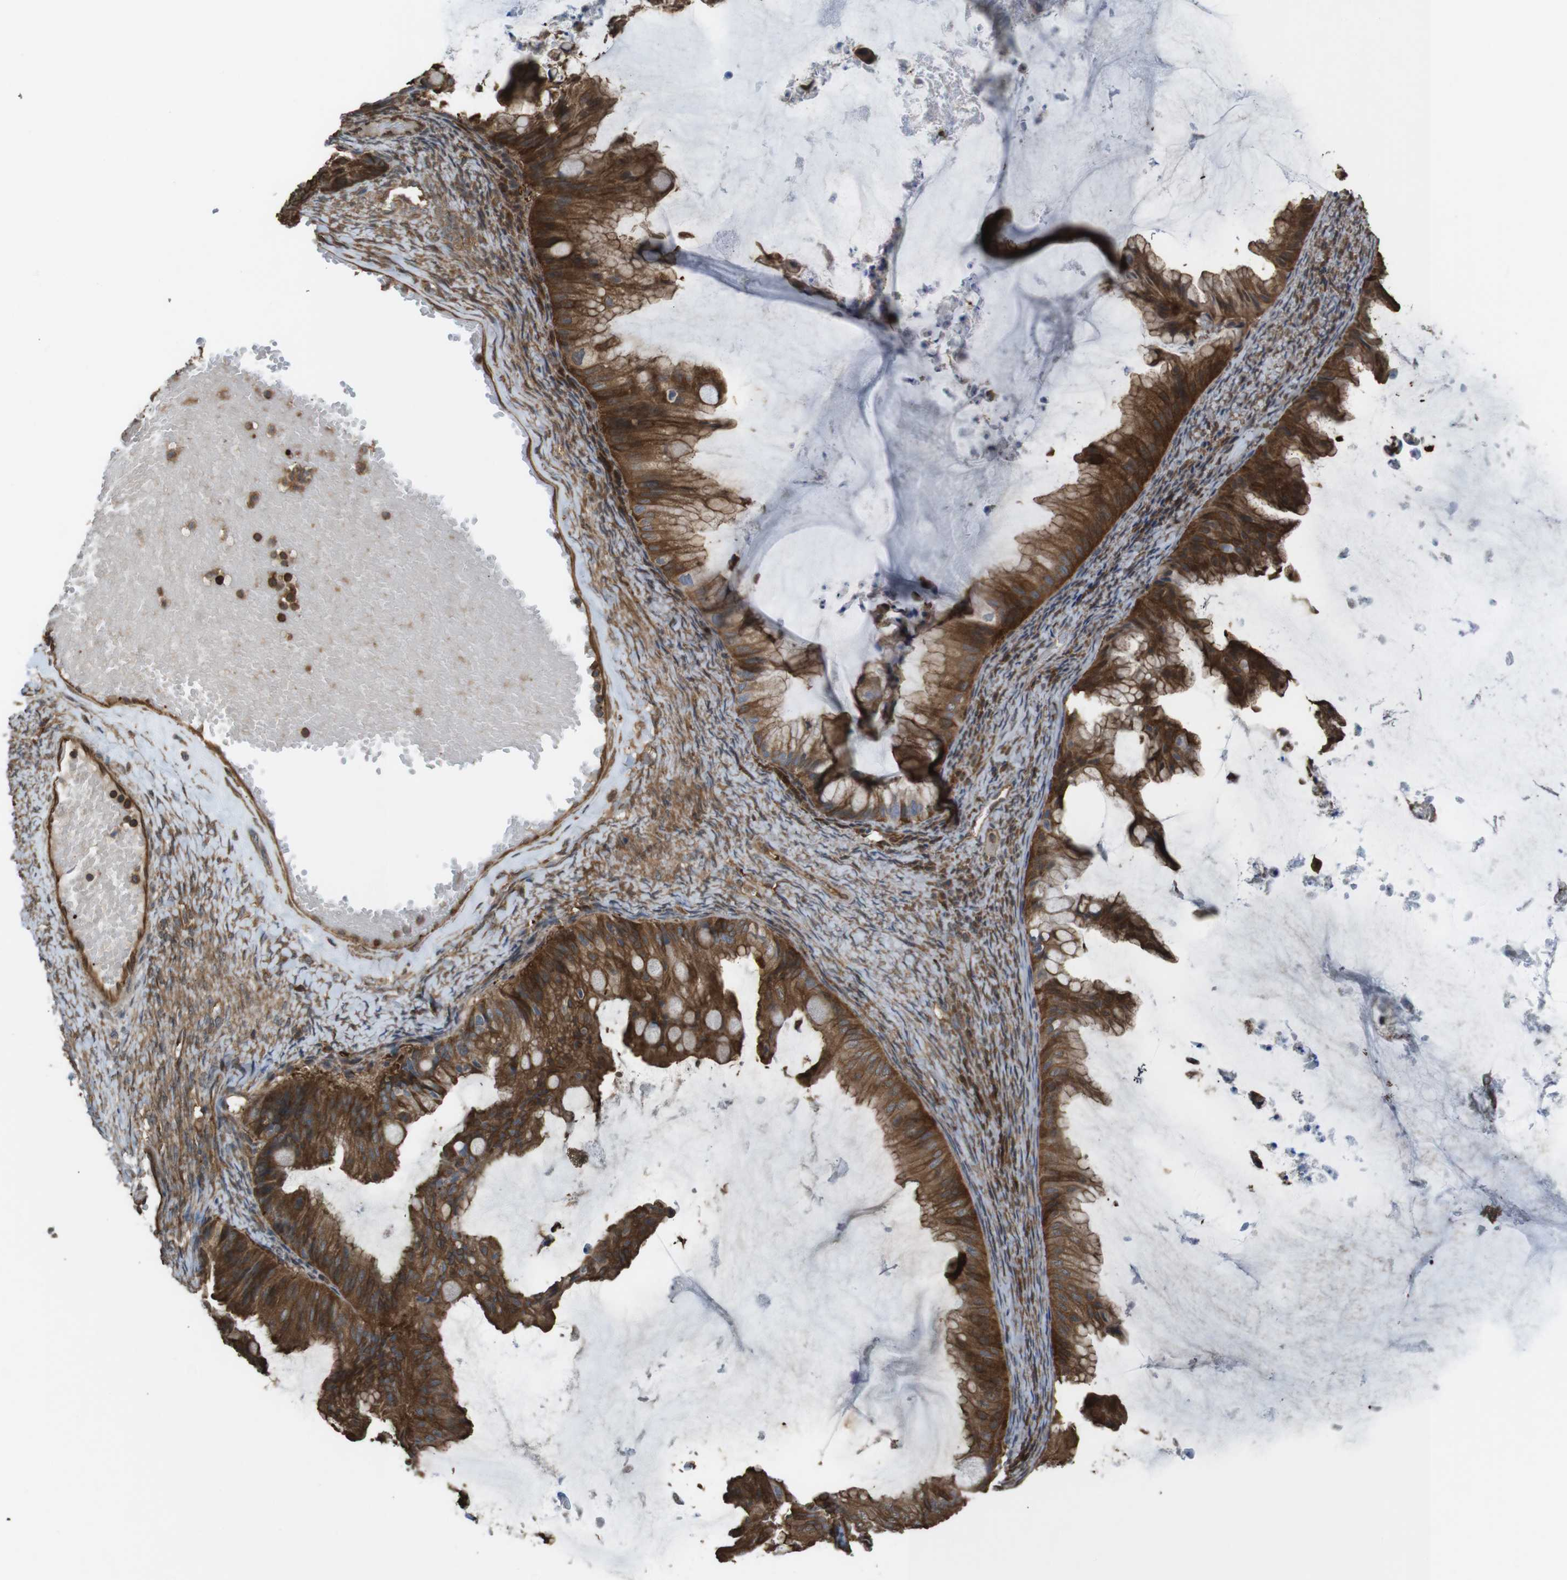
{"staining": {"intensity": "strong", "quantity": ">75%", "location": "cytoplasmic/membranous"}, "tissue": "ovarian cancer", "cell_type": "Tumor cells", "image_type": "cancer", "snomed": [{"axis": "morphology", "description": "Cystadenocarcinoma, mucinous, NOS"}, {"axis": "topography", "description": "Ovary"}], "caption": "Immunohistochemical staining of ovarian mucinous cystadenocarcinoma exhibits strong cytoplasmic/membranous protein positivity in about >75% of tumor cells. The staining was performed using DAB, with brown indicating positive protein expression. Nuclei are stained blue with hematoxylin.", "gene": "ARHGDIA", "patient": {"sex": "female", "age": 61}}